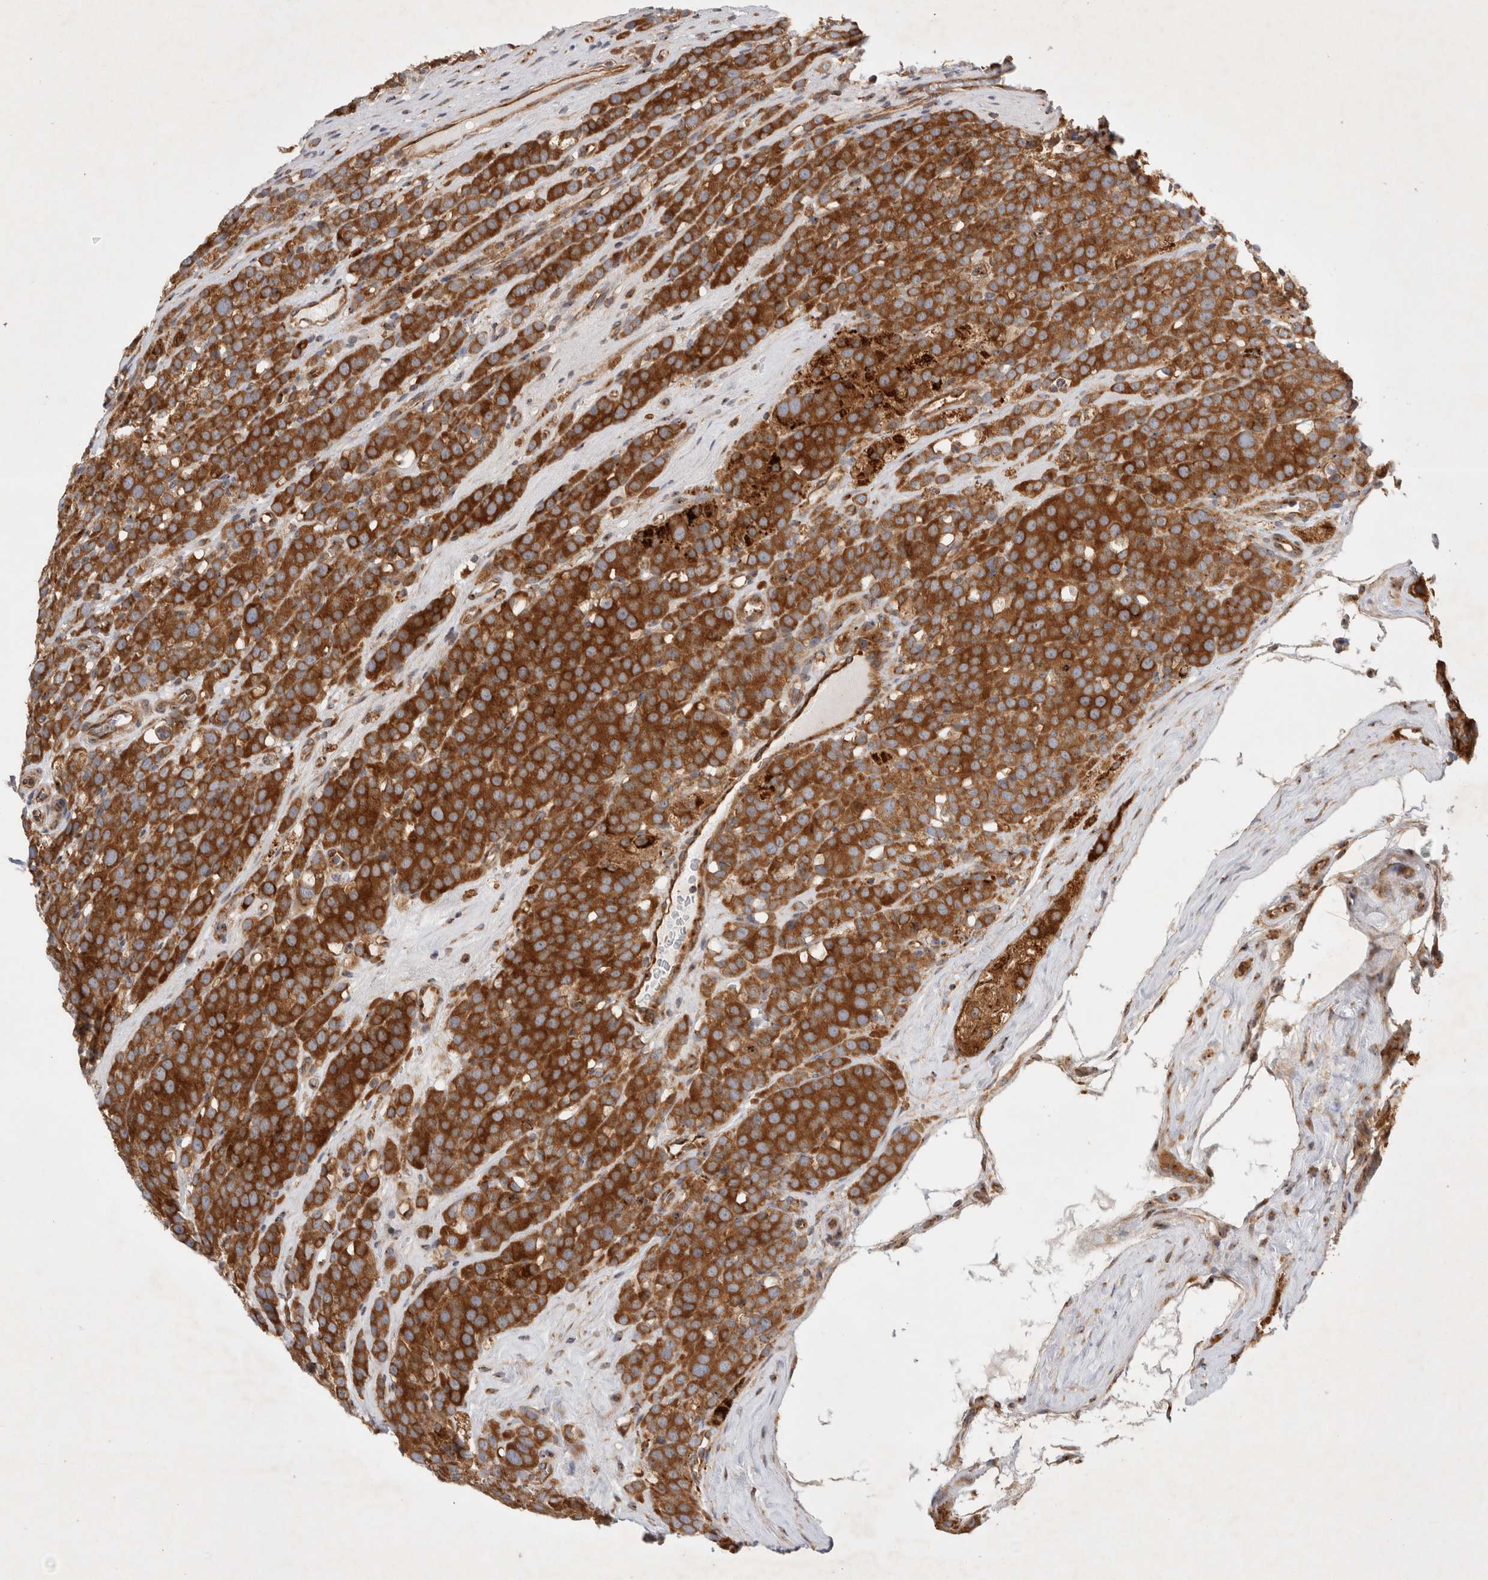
{"staining": {"intensity": "strong", "quantity": ">75%", "location": "cytoplasmic/membranous"}, "tissue": "testis cancer", "cell_type": "Tumor cells", "image_type": "cancer", "snomed": [{"axis": "morphology", "description": "Seminoma, NOS"}, {"axis": "topography", "description": "Testis"}], "caption": "About >75% of tumor cells in human testis cancer (seminoma) display strong cytoplasmic/membranous protein positivity as visualized by brown immunohistochemical staining.", "gene": "GPR150", "patient": {"sex": "male", "age": 71}}